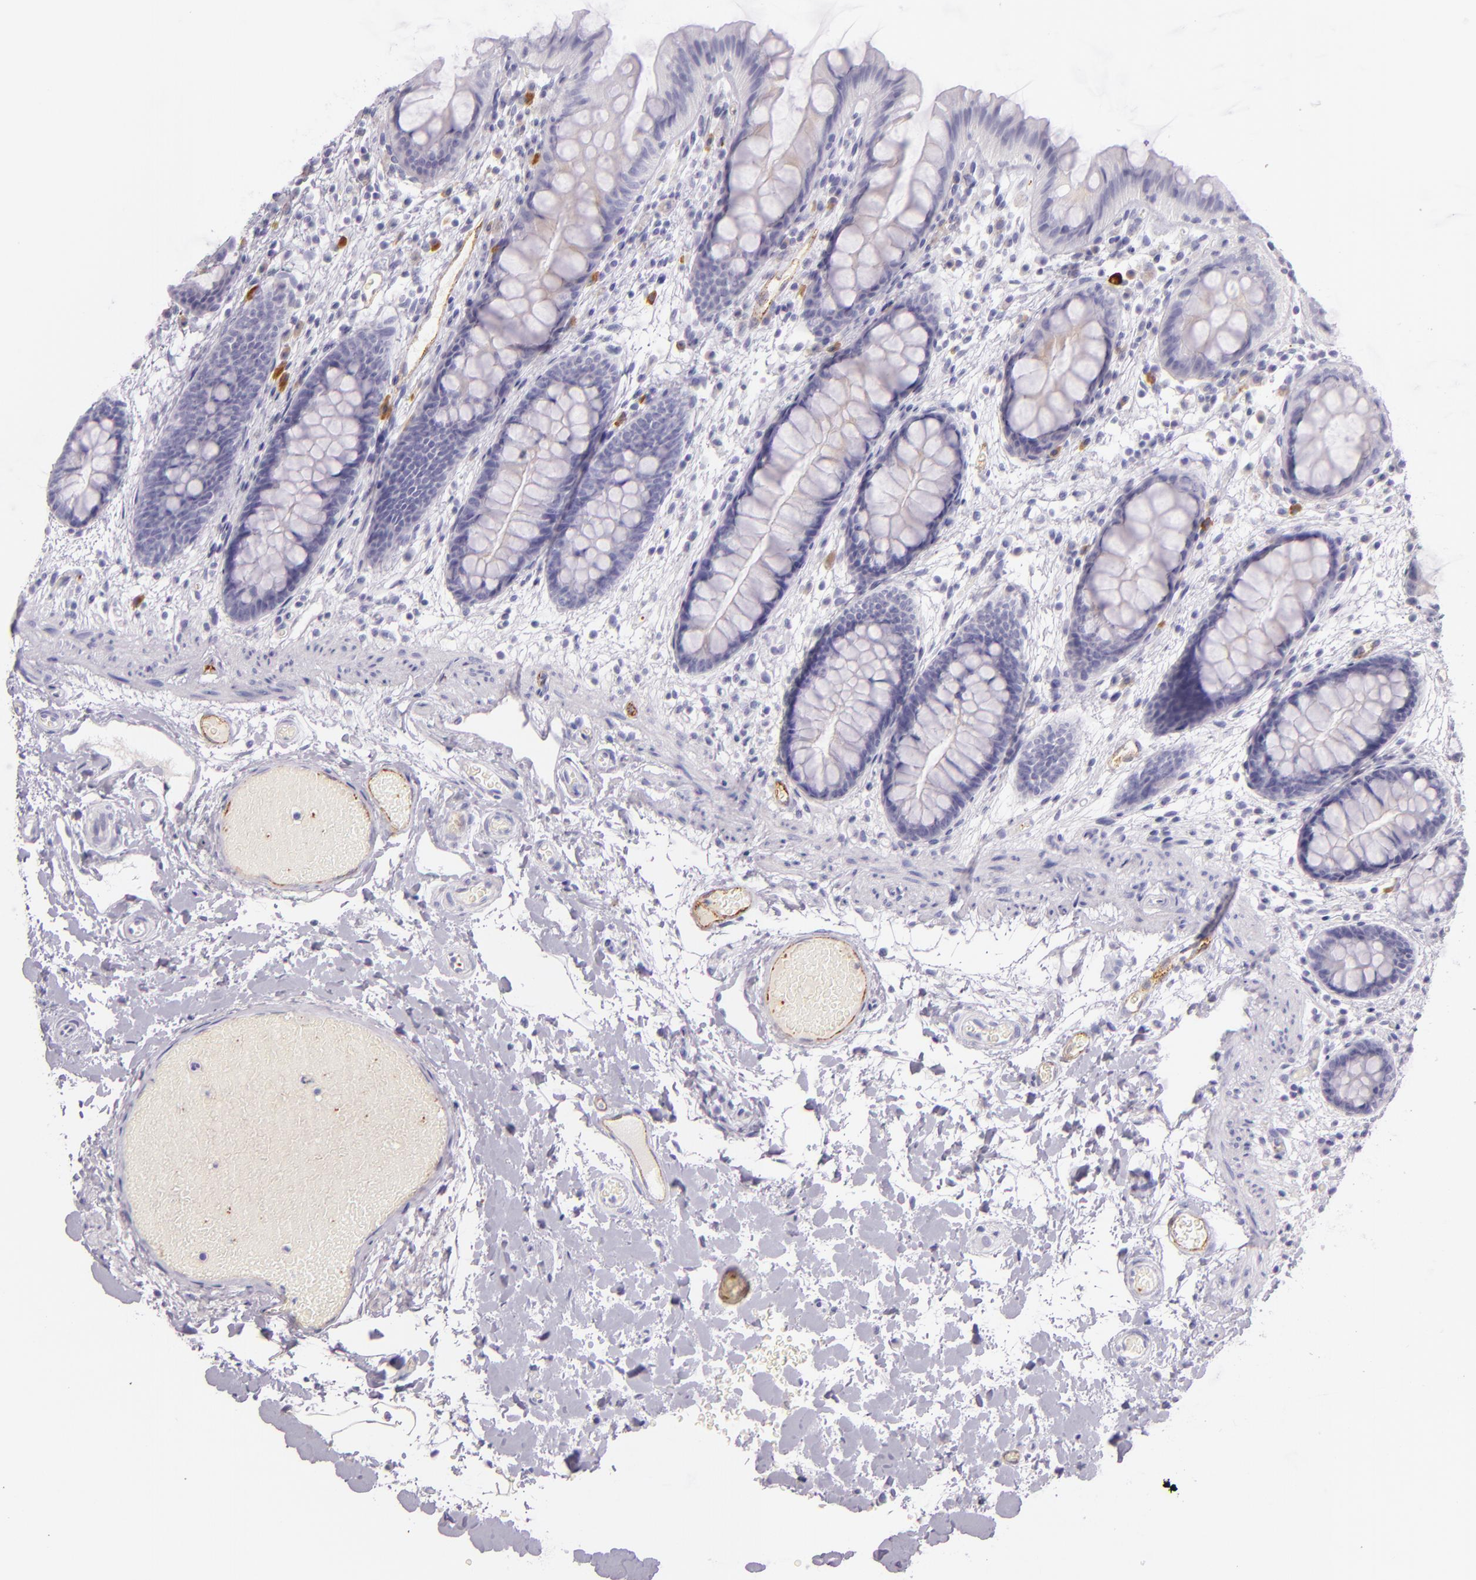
{"staining": {"intensity": "strong", "quantity": "<25%", "location": "cytoplasmic/membranous"}, "tissue": "colon", "cell_type": "Endothelial cells", "image_type": "normal", "snomed": [{"axis": "morphology", "description": "Normal tissue, NOS"}, {"axis": "topography", "description": "Smooth muscle"}, {"axis": "topography", "description": "Colon"}], "caption": "Protein staining shows strong cytoplasmic/membranous expression in about <25% of endothelial cells in normal colon. (IHC, brightfield microscopy, high magnification).", "gene": "SELP", "patient": {"sex": "male", "age": 67}}